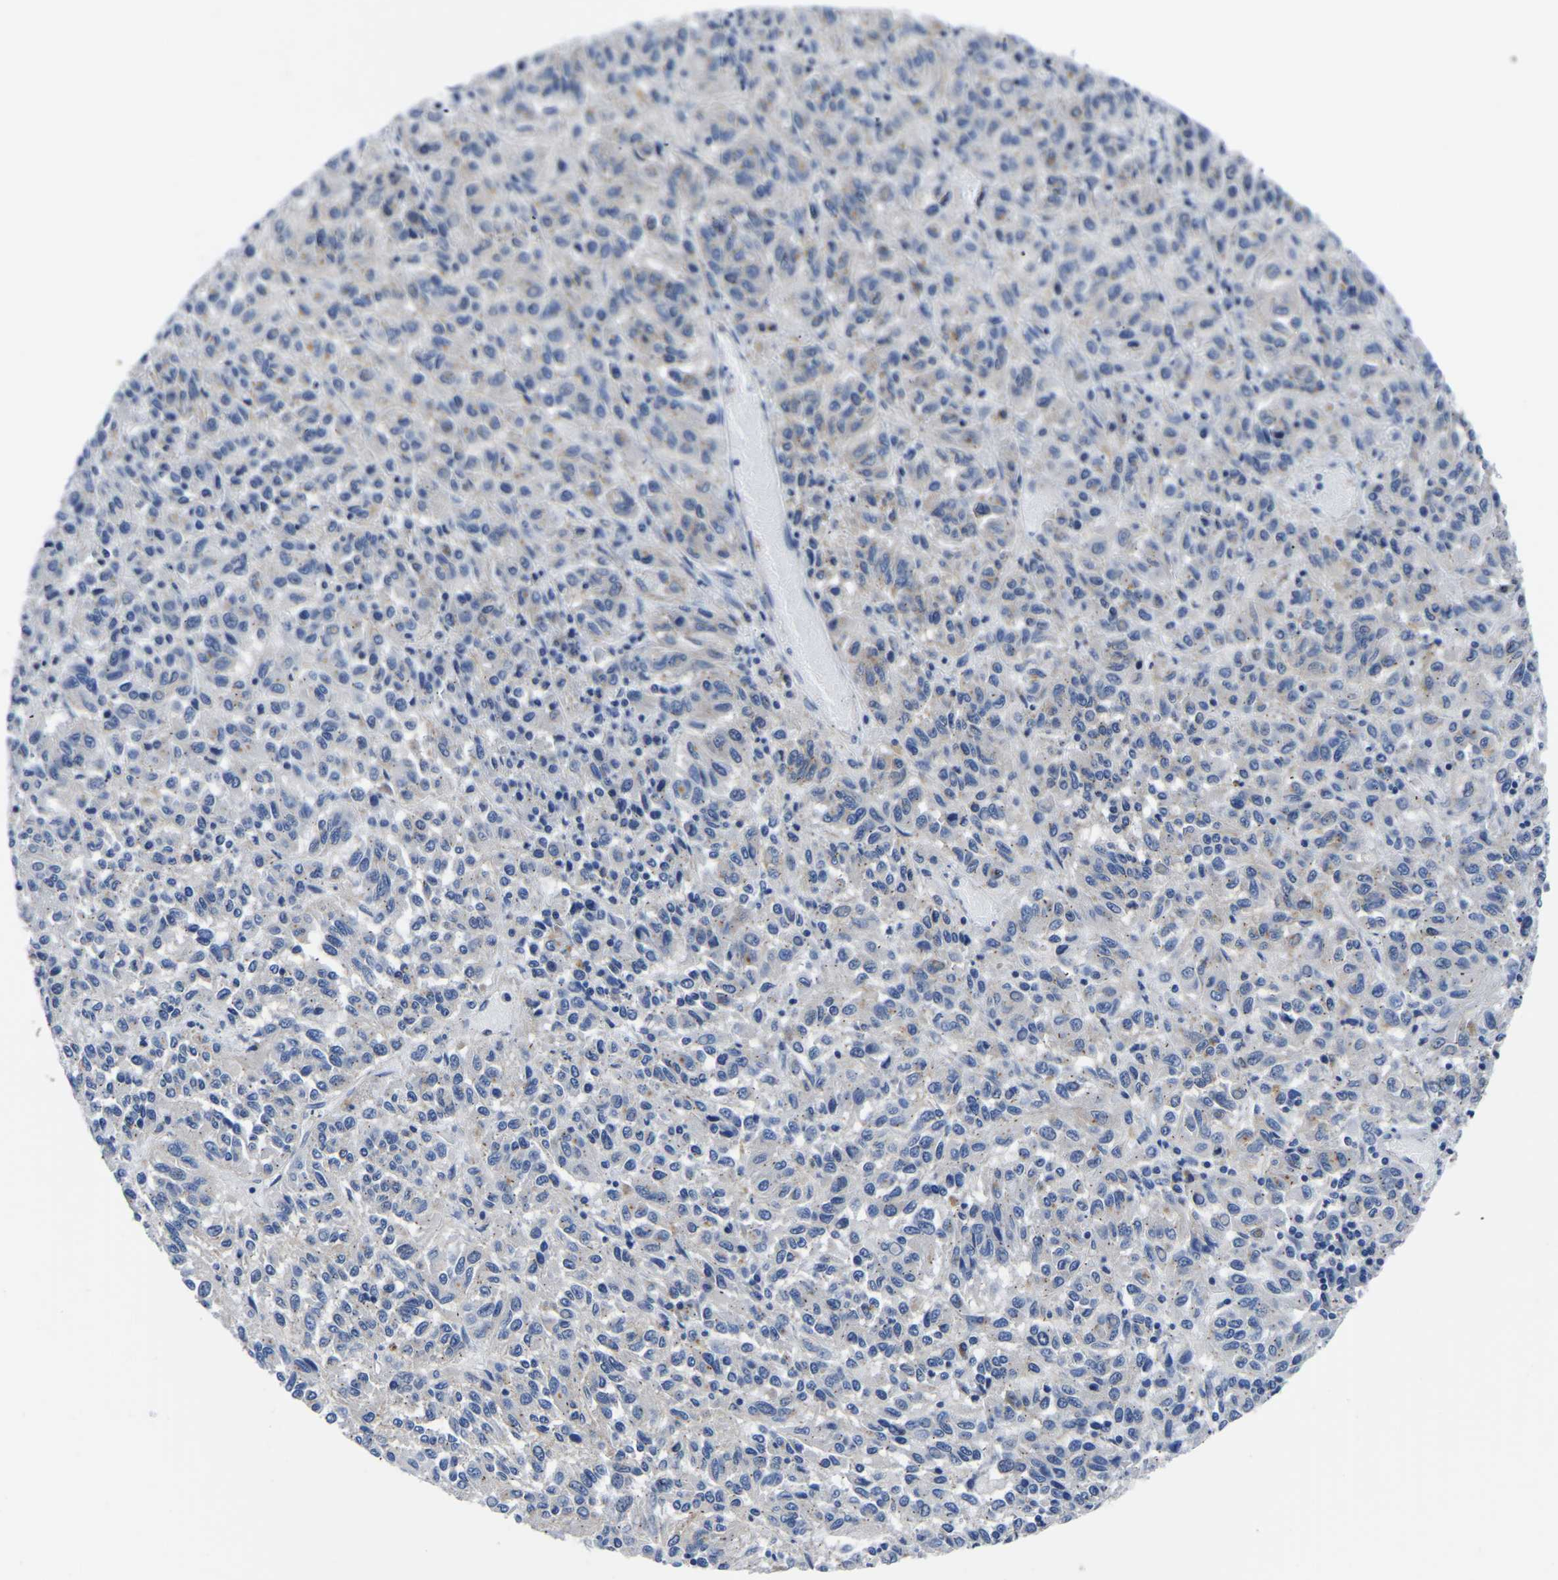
{"staining": {"intensity": "negative", "quantity": "none", "location": "none"}, "tissue": "melanoma", "cell_type": "Tumor cells", "image_type": "cancer", "snomed": [{"axis": "morphology", "description": "Malignant melanoma, Metastatic site"}, {"axis": "topography", "description": "Lung"}], "caption": "Tumor cells are negative for brown protein staining in melanoma. The staining was performed using DAB to visualize the protein expression in brown, while the nuclei were stained in blue with hematoxylin (Magnification: 20x).", "gene": "TFG", "patient": {"sex": "male", "age": 64}}